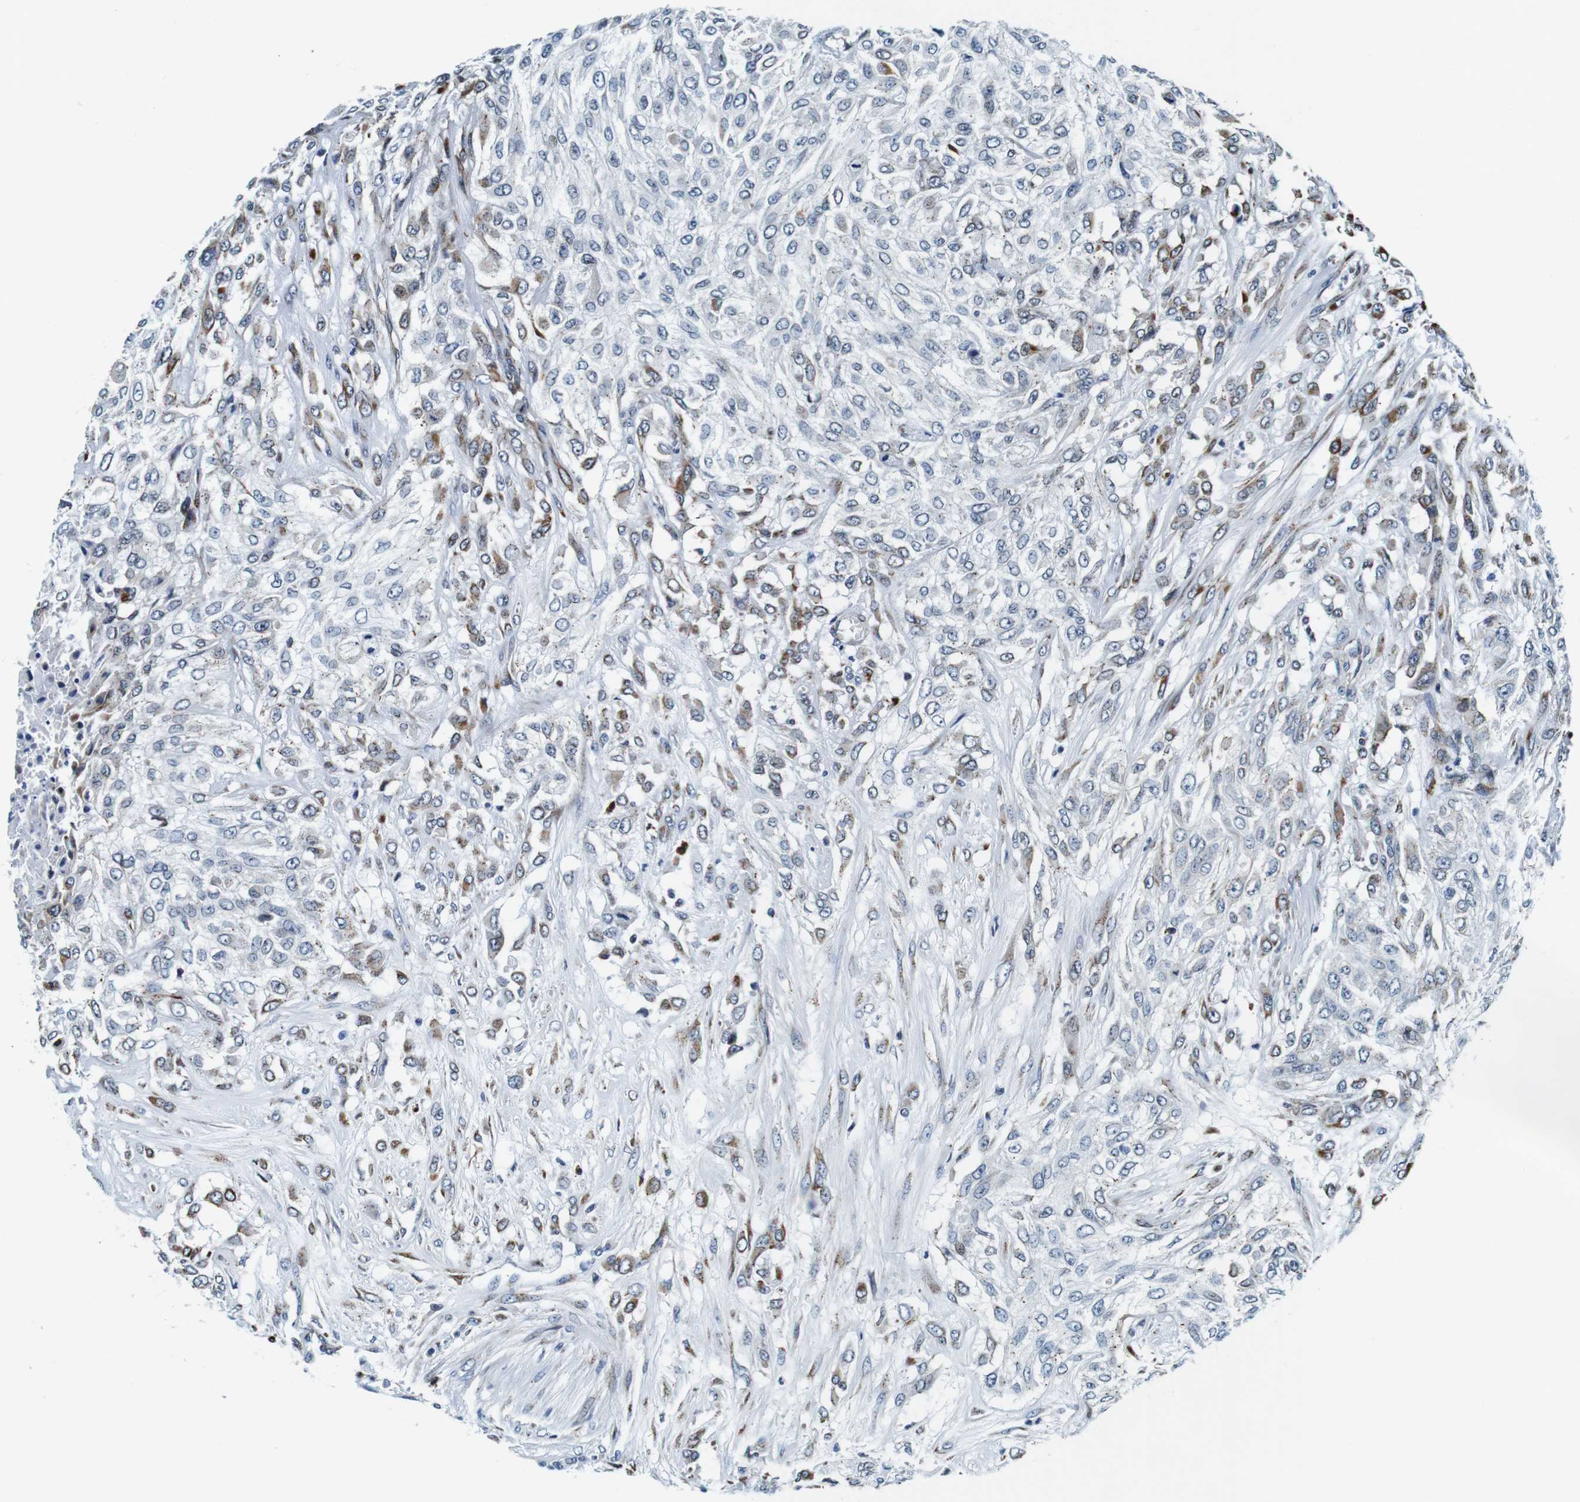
{"staining": {"intensity": "moderate", "quantity": "<25%", "location": "cytoplasmic/membranous"}, "tissue": "urothelial cancer", "cell_type": "Tumor cells", "image_type": "cancer", "snomed": [{"axis": "morphology", "description": "Urothelial carcinoma, High grade"}, {"axis": "topography", "description": "Urinary bladder"}], "caption": "Protein staining demonstrates moderate cytoplasmic/membranous staining in approximately <25% of tumor cells in urothelial cancer.", "gene": "FAR2", "patient": {"sex": "male", "age": 57}}